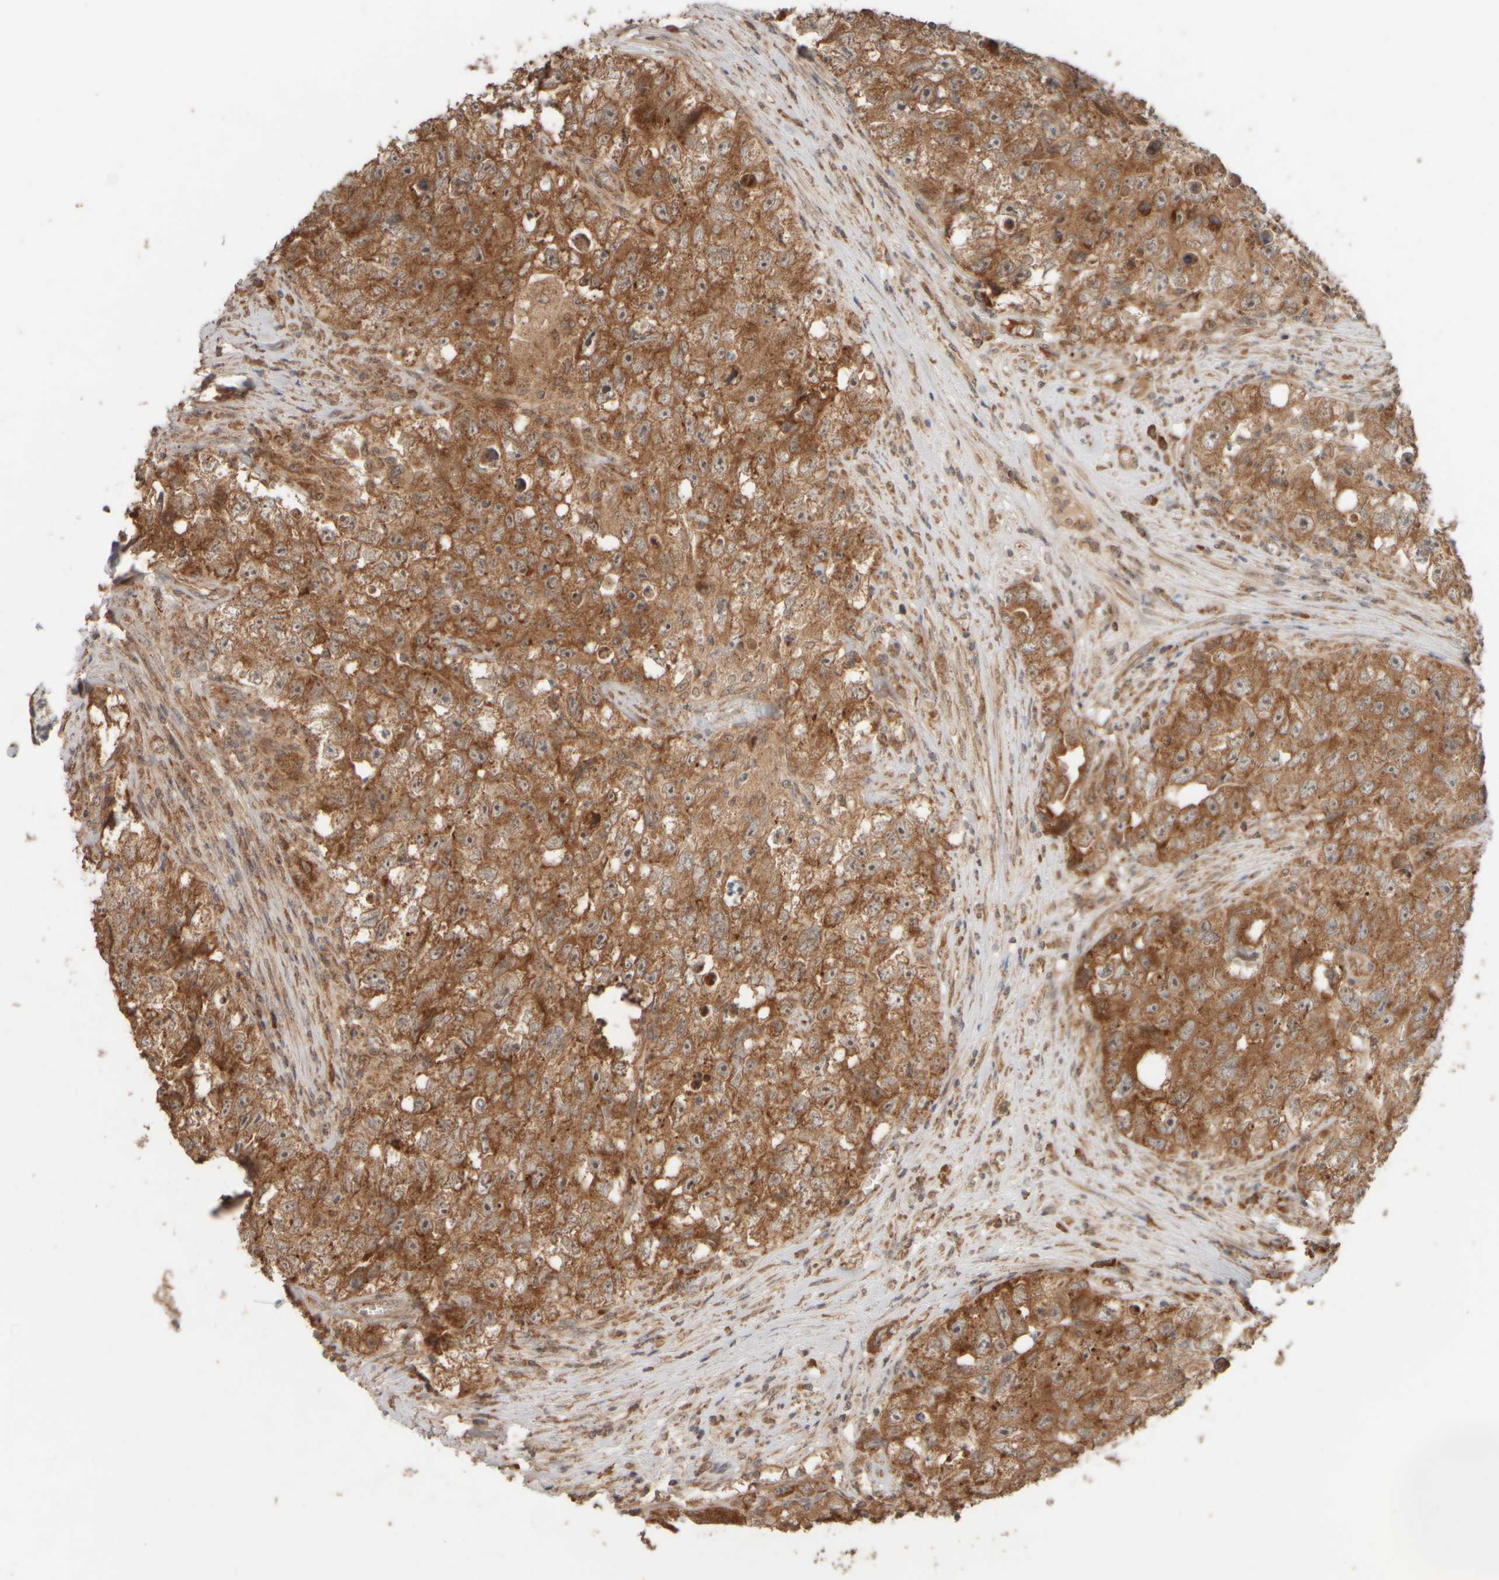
{"staining": {"intensity": "moderate", "quantity": ">75%", "location": "cytoplasmic/membranous"}, "tissue": "testis cancer", "cell_type": "Tumor cells", "image_type": "cancer", "snomed": [{"axis": "morphology", "description": "Seminoma, NOS"}, {"axis": "morphology", "description": "Carcinoma, Embryonal, NOS"}, {"axis": "topography", "description": "Testis"}], "caption": "A micrograph of testis cancer (embryonal carcinoma) stained for a protein demonstrates moderate cytoplasmic/membranous brown staining in tumor cells. Using DAB (3,3'-diaminobenzidine) (brown) and hematoxylin (blue) stains, captured at high magnification using brightfield microscopy.", "gene": "EIF2B3", "patient": {"sex": "male", "age": 43}}